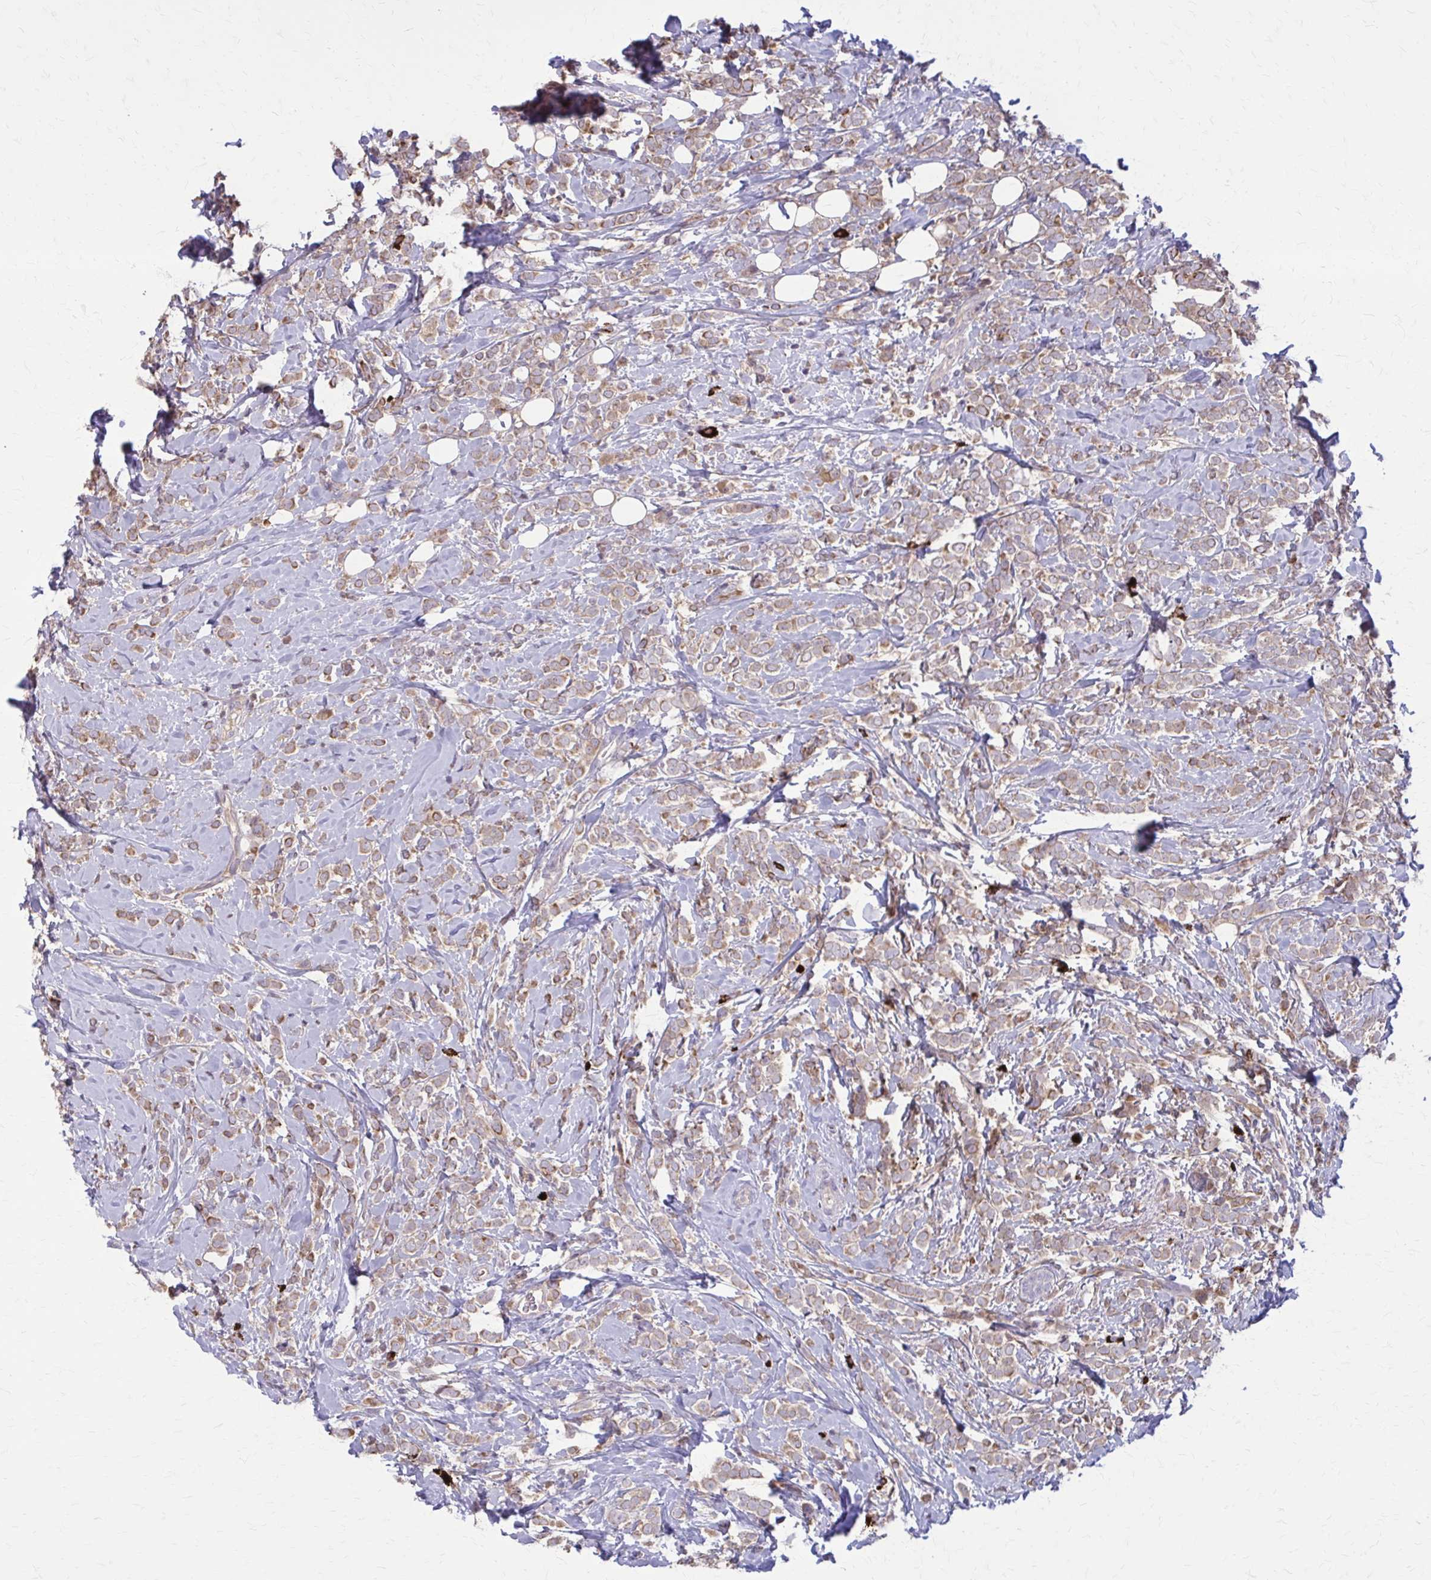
{"staining": {"intensity": "moderate", "quantity": ">75%", "location": "cytoplasmic/membranous"}, "tissue": "breast cancer", "cell_type": "Tumor cells", "image_type": "cancer", "snomed": [{"axis": "morphology", "description": "Lobular carcinoma"}, {"axis": "topography", "description": "Breast"}], "caption": "High-magnification brightfield microscopy of breast cancer (lobular carcinoma) stained with DAB (brown) and counterstained with hematoxylin (blue). tumor cells exhibit moderate cytoplasmic/membranous positivity is present in approximately>75% of cells.", "gene": "NRBF2", "patient": {"sex": "female", "age": 49}}